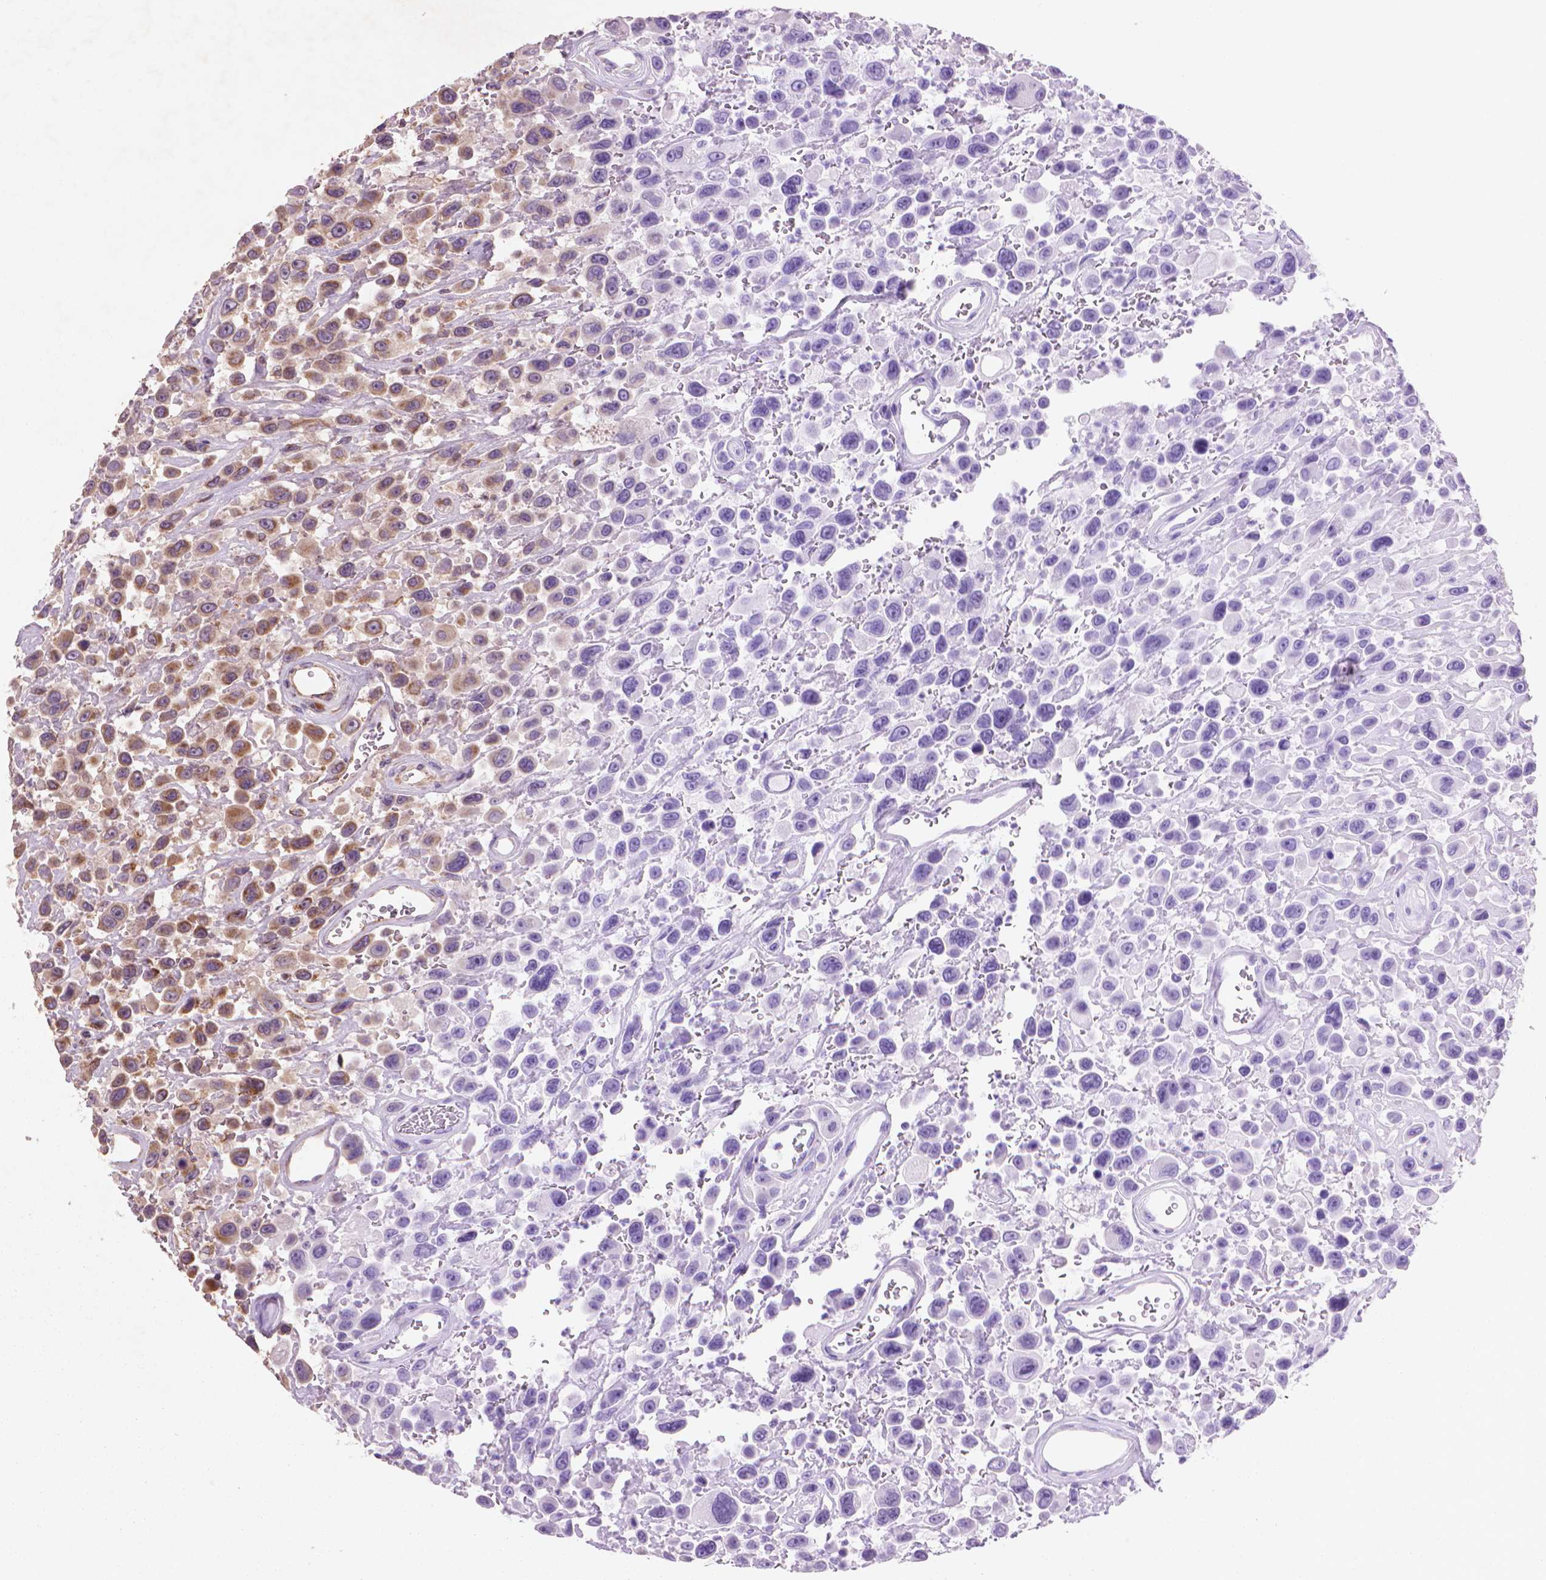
{"staining": {"intensity": "moderate", "quantity": "<25%", "location": "cytoplasmic/membranous"}, "tissue": "urothelial cancer", "cell_type": "Tumor cells", "image_type": "cancer", "snomed": [{"axis": "morphology", "description": "Urothelial carcinoma, High grade"}, {"axis": "topography", "description": "Urinary bladder"}], "caption": "Immunohistochemical staining of urothelial carcinoma (high-grade) reveals low levels of moderate cytoplasmic/membranous protein staining in about <25% of tumor cells. (Brightfield microscopy of DAB IHC at high magnification).", "gene": "NLRX1", "patient": {"sex": "male", "age": 53}}